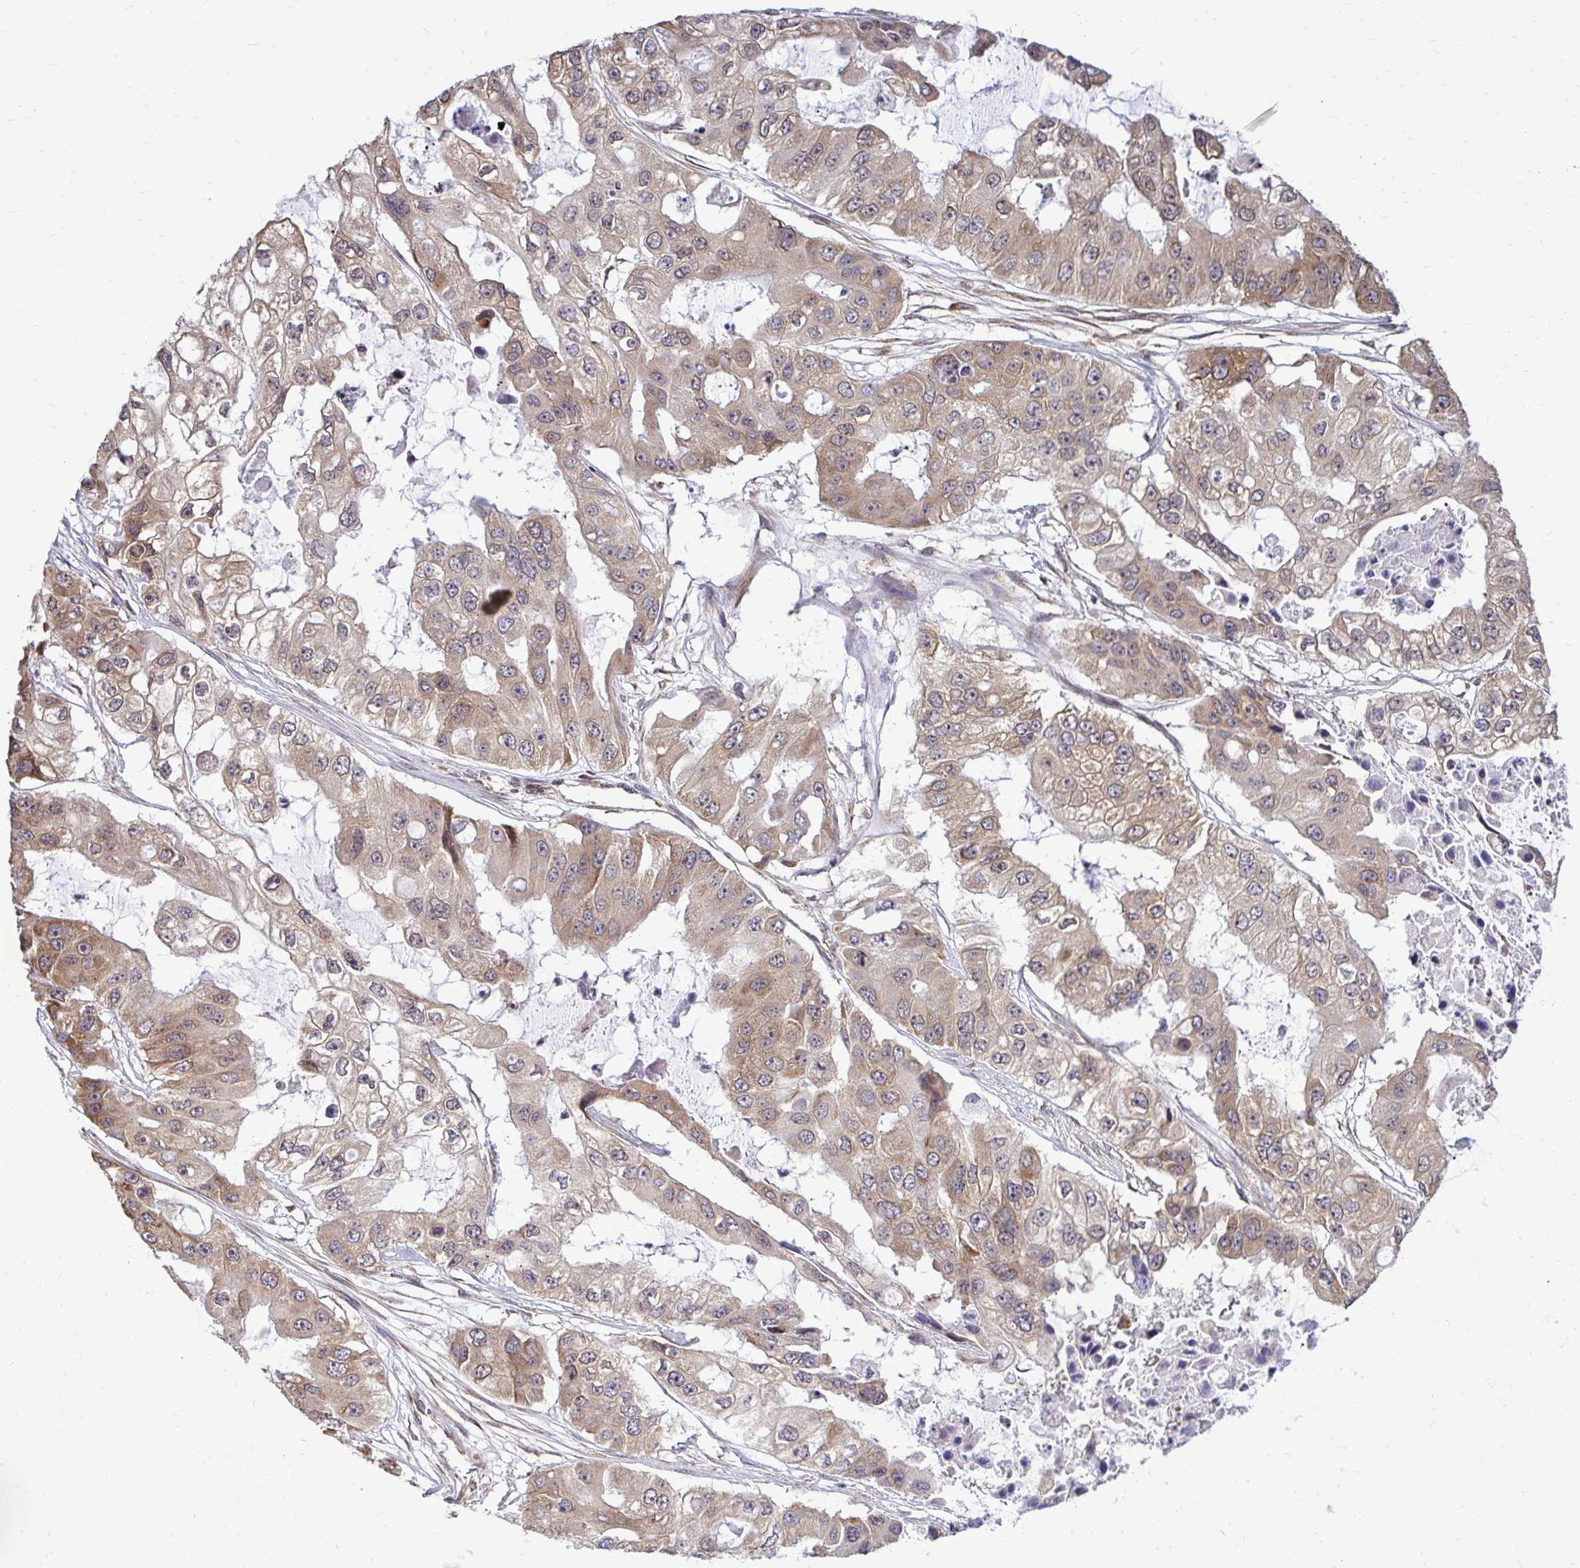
{"staining": {"intensity": "weak", "quantity": ">75%", "location": "cytoplasmic/membranous"}, "tissue": "ovarian cancer", "cell_type": "Tumor cells", "image_type": "cancer", "snomed": [{"axis": "morphology", "description": "Cystadenocarcinoma, serous, NOS"}, {"axis": "topography", "description": "Ovary"}], "caption": "Tumor cells reveal weak cytoplasmic/membranous positivity in about >75% of cells in ovarian cancer (serous cystadenocarcinoma).", "gene": "FMR1", "patient": {"sex": "female", "age": 56}}